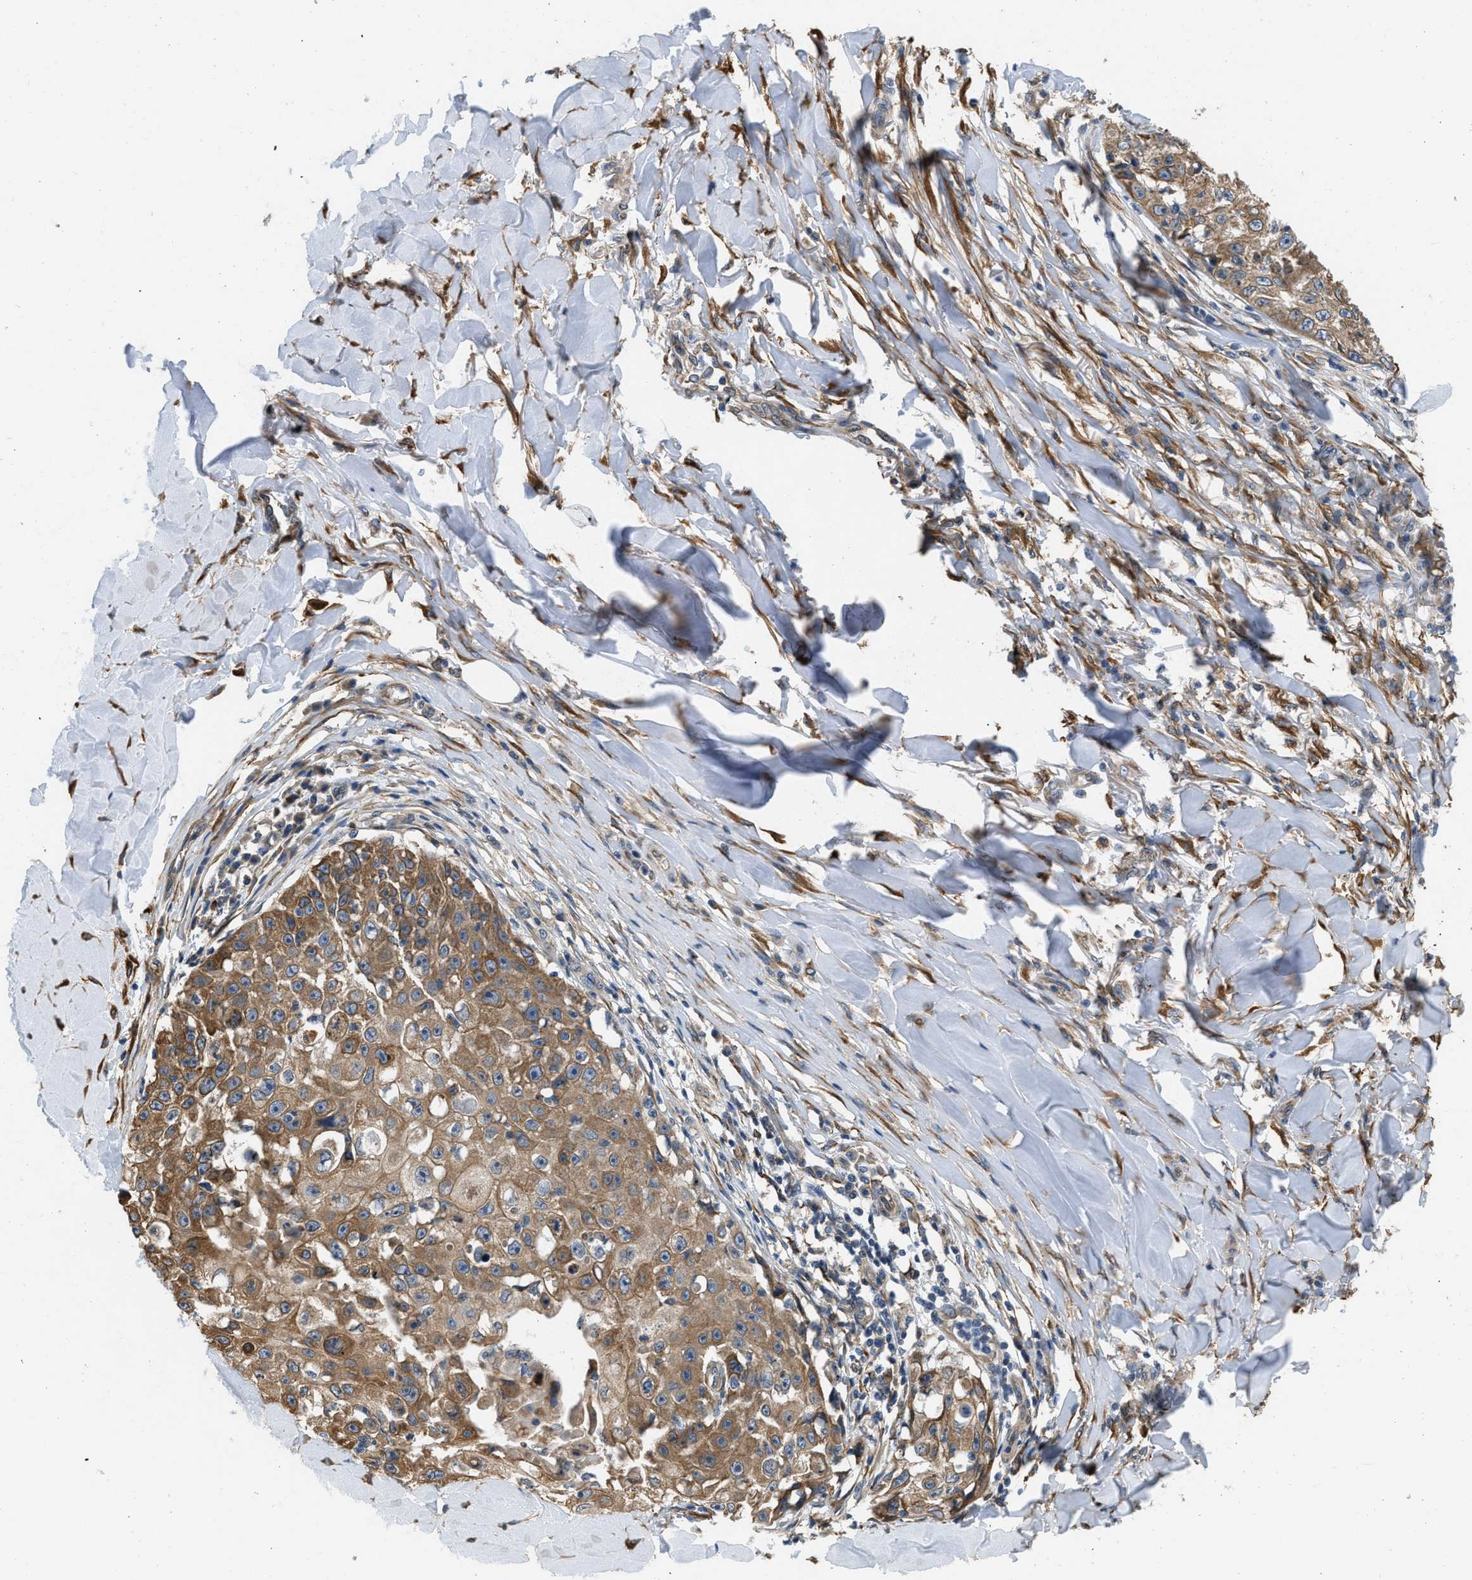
{"staining": {"intensity": "moderate", "quantity": ">75%", "location": "cytoplasmic/membranous"}, "tissue": "skin cancer", "cell_type": "Tumor cells", "image_type": "cancer", "snomed": [{"axis": "morphology", "description": "Squamous cell carcinoma, NOS"}, {"axis": "topography", "description": "Skin"}], "caption": "Human skin cancer (squamous cell carcinoma) stained with a brown dye demonstrates moderate cytoplasmic/membranous positive positivity in about >75% of tumor cells.", "gene": "ARL6IP5", "patient": {"sex": "male", "age": 86}}